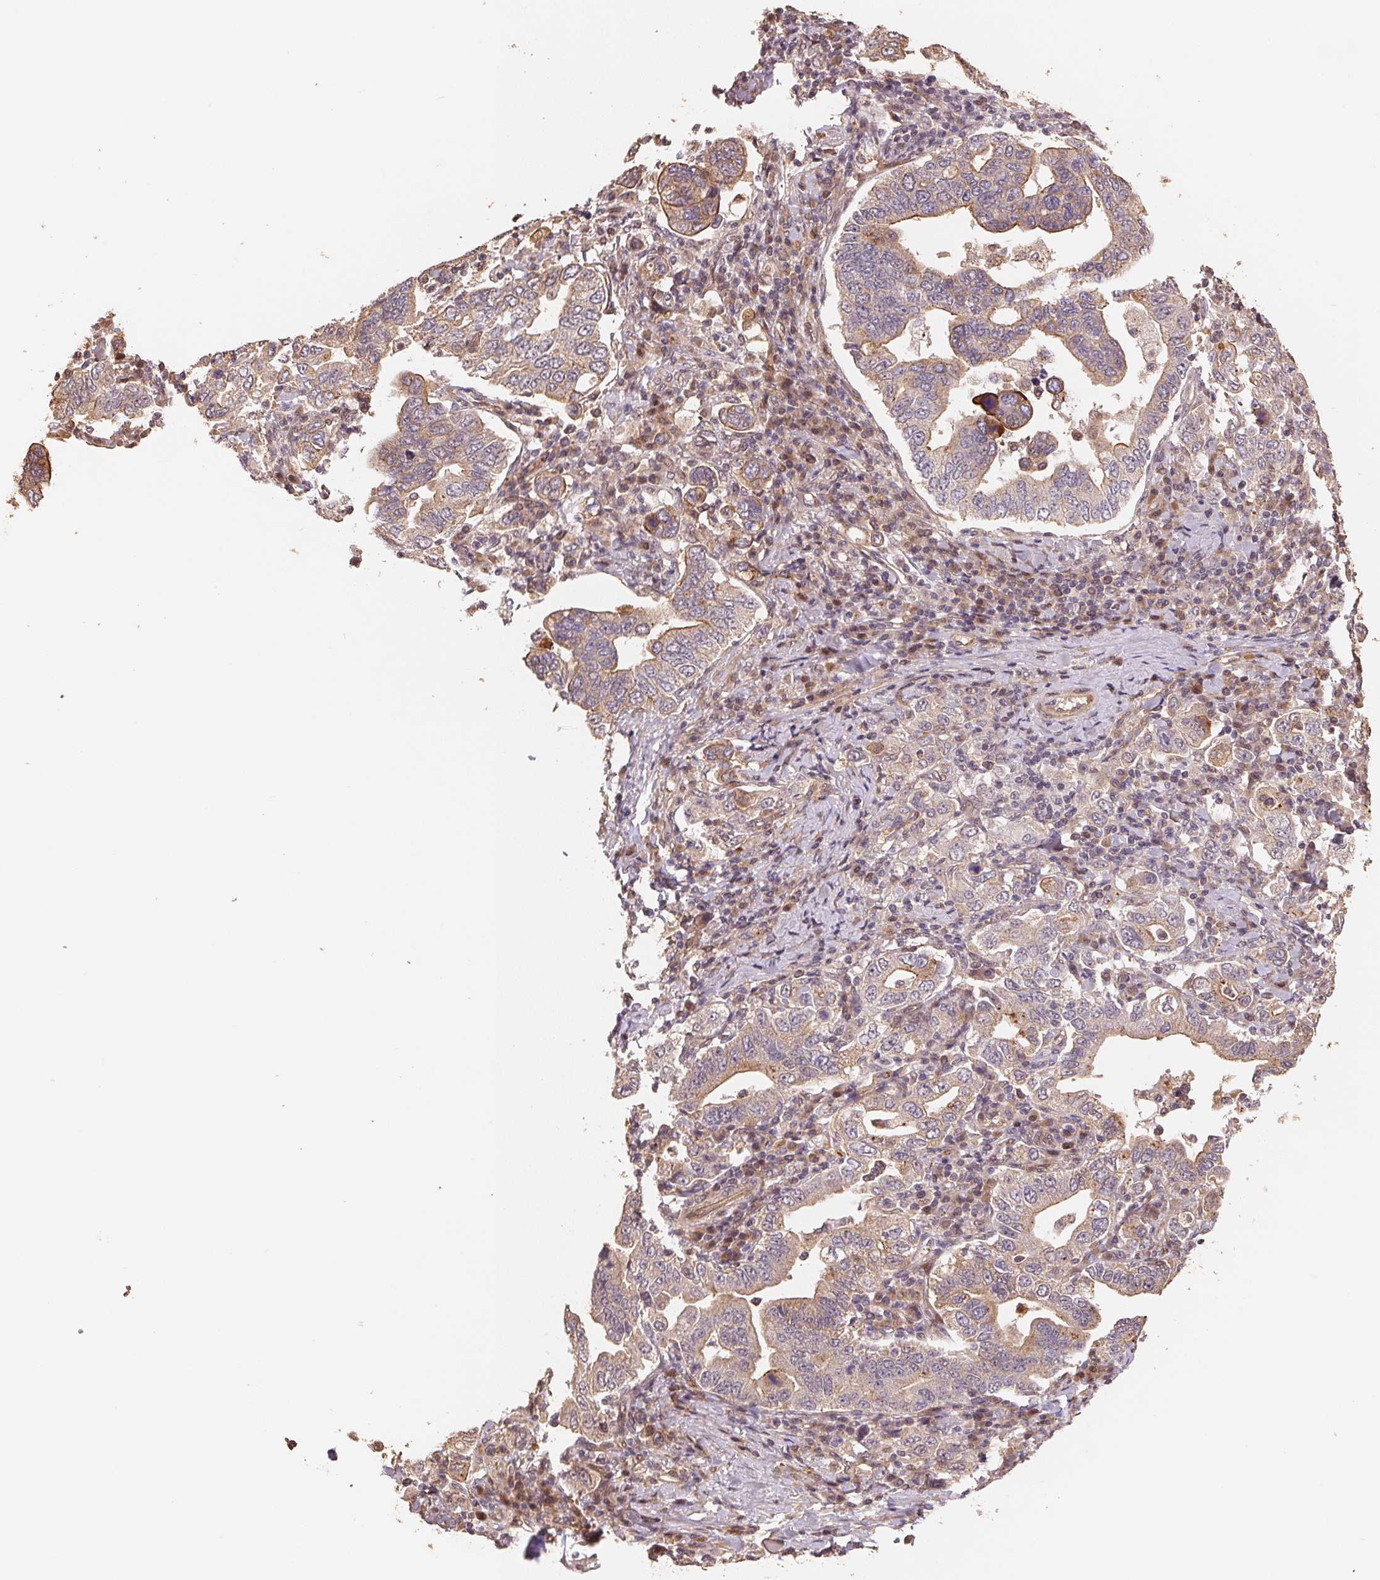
{"staining": {"intensity": "weak", "quantity": "25%-75%", "location": "cytoplasmic/membranous"}, "tissue": "stomach cancer", "cell_type": "Tumor cells", "image_type": "cancer", "snomed": [{"axis": "morphology", "description": "Adenocarcinoma, NOS"}, {"axis": "topography", "description": "Stomach, upper"}, {"axis": "topography", "description": "Stomach"}], "caption": "Adenocarcinoma (stomach) stained for a protein (brown) exhibits weak cytoplasmic/membranous positive expression in about 25%-75% of tumor cells.", "gene": "TMEM222", "patient": {"sex": "male", "age": 62}}